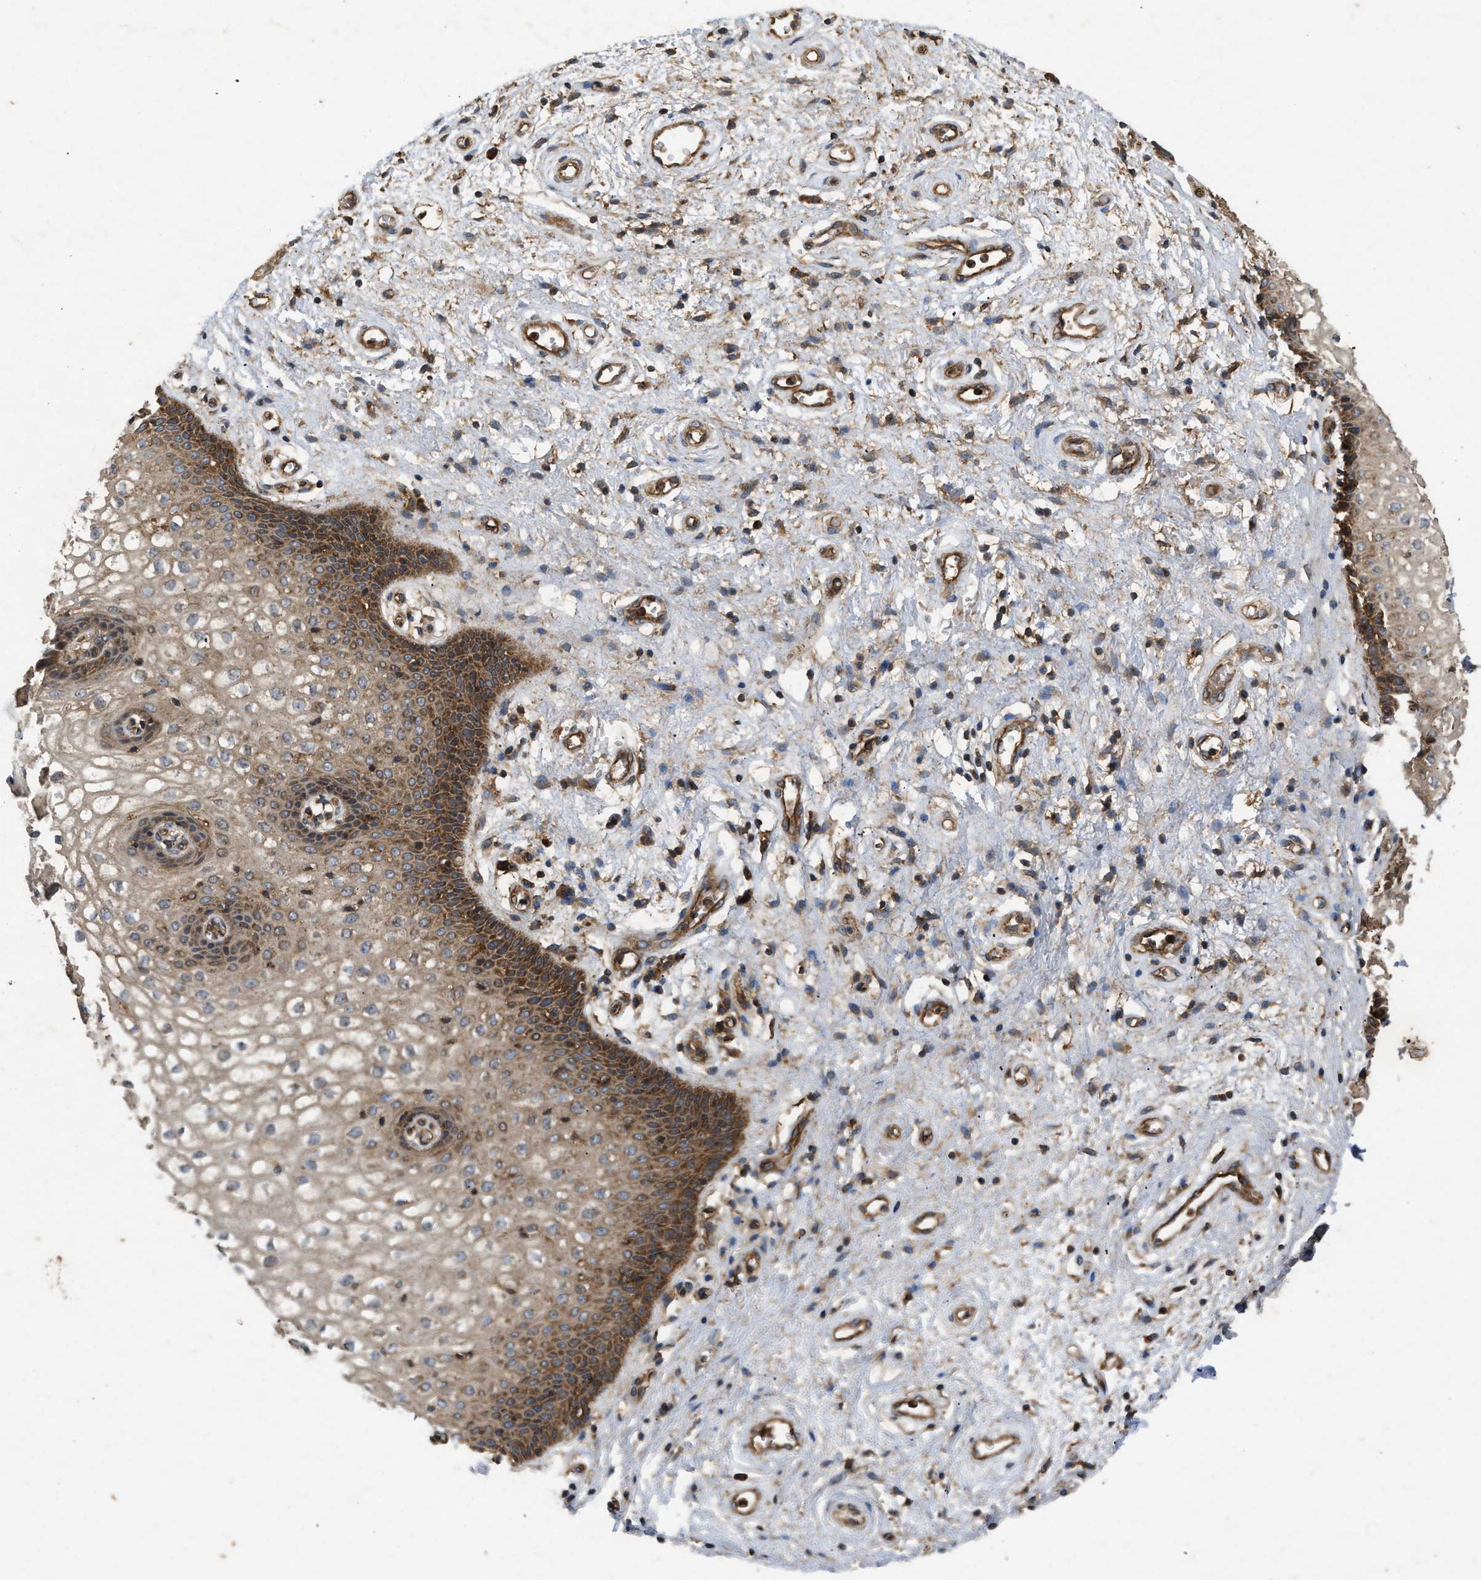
{"staining": {"intensity": "moderate", "quantity": ">75%", "location": "cytoplasmic/membranous"}, "tissue": "vagina", "cell_type": "Squamous epithelial cells", "image_type": "normal", "snomed": [{"axis": "morphology", "description": "Normal tissue, NOS"}, {"axis": "topography", "description": "Vagina"}], "caption": "Protein expression analysis of benign human vagina reveals moderate cytoplasmic/membranous expression in approximately >75% of squamous epithelial cells. (Stains: DAB (3,3'-diaminobenzidine) in brown, nuclei in blue, Microscopy: brightfield microscopy at high magnification).", "gene": "GNB4", "patient": {"sex": "female", "age": 34}}